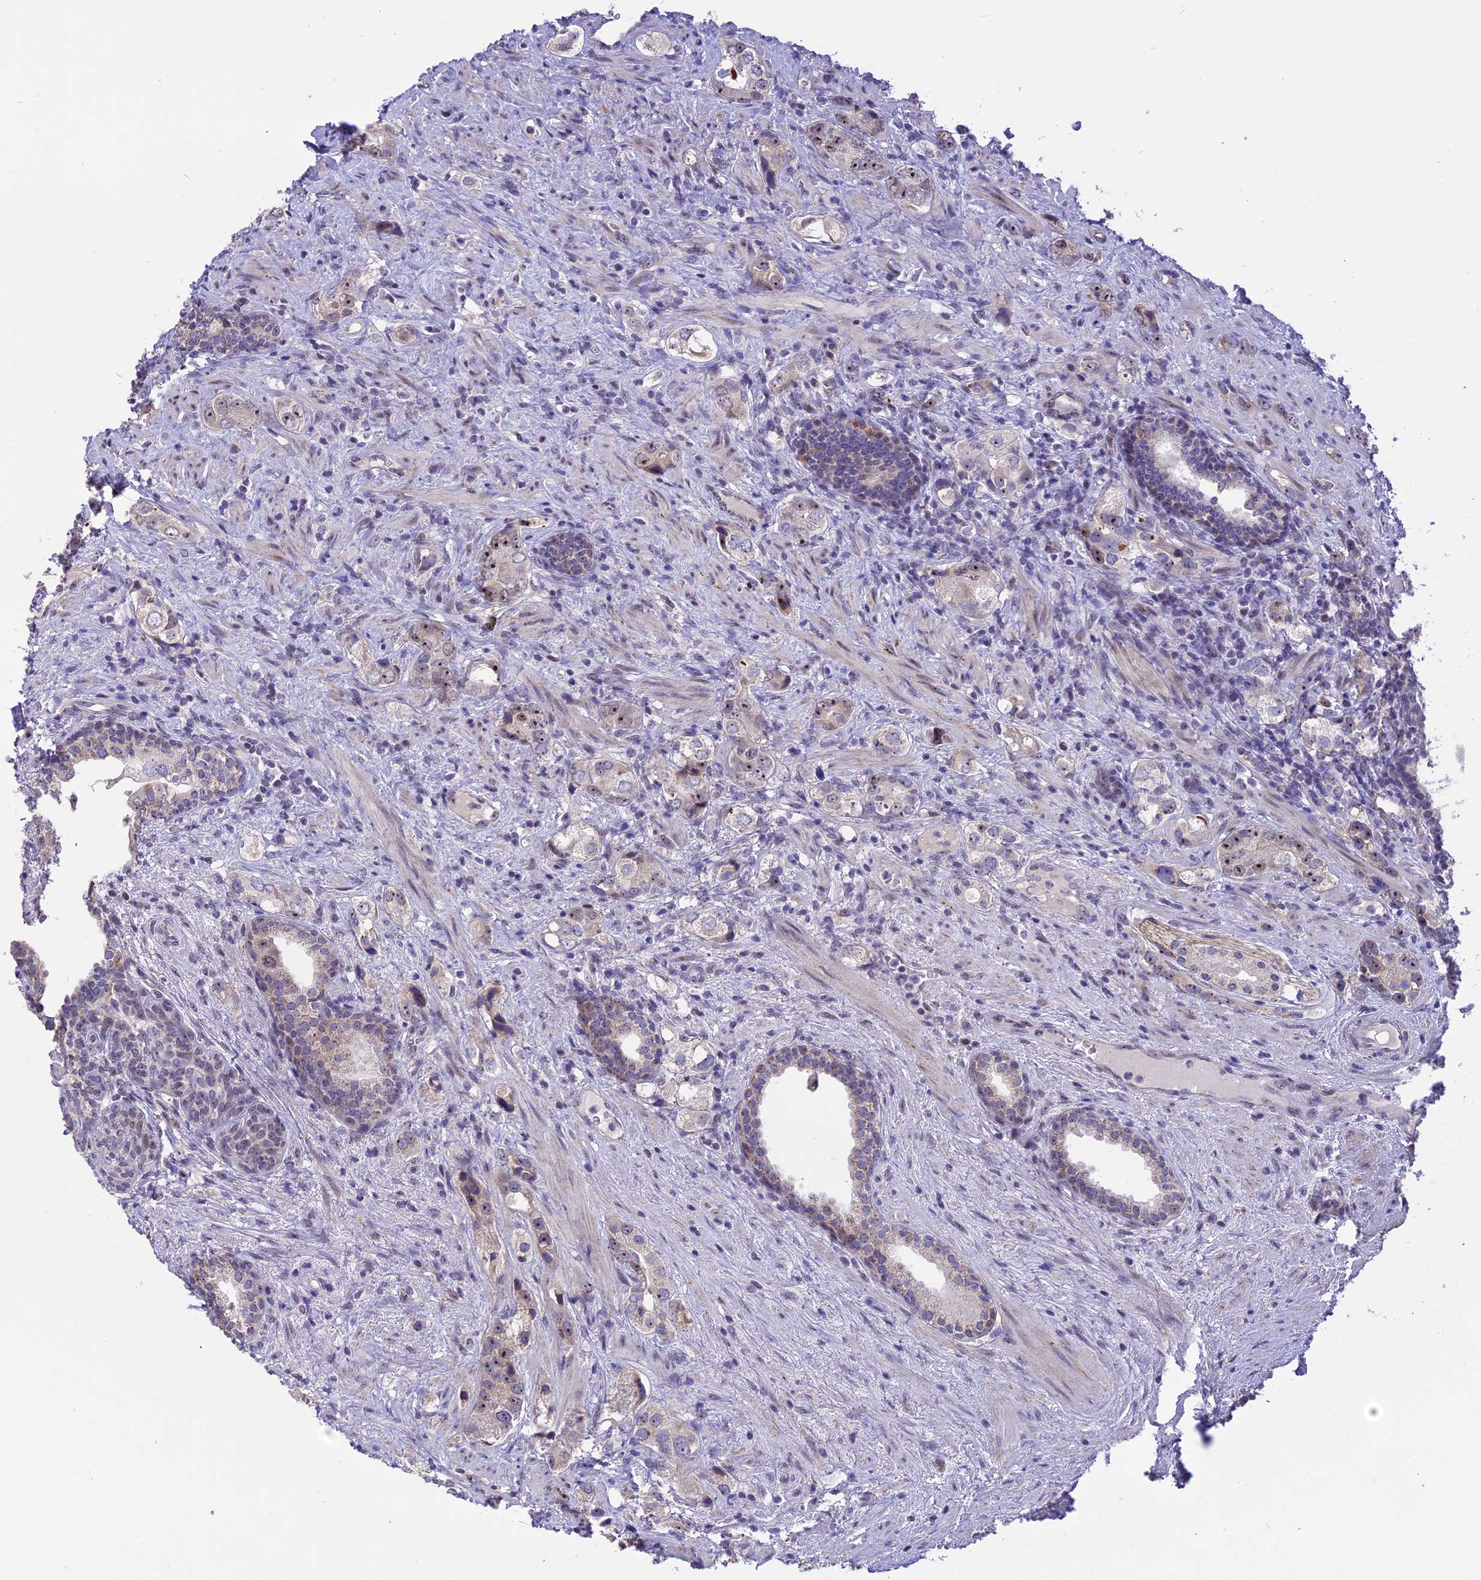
{"staining": {"intensity": "moderate", "quantity": "25%-75%", "location": "nuclear"}, "tissue": "prostate cancer", "cell_type": "Tumor cells", "image_type": "cancer", "snomed": [{"axis": "morphology", "description": "Adenocarcinoma, High grade"}, {"axis": "topography", "description": "Prostate"}], "caption": "An image showing moderate nuclear expression in about 25%-75% of tumor cells in high-grade adenocarcinoma (prostate), as visualized by brown immunohistochemical staining.", "gene": "CMSS1", "patient": {"sex": "male", "age": 63}}